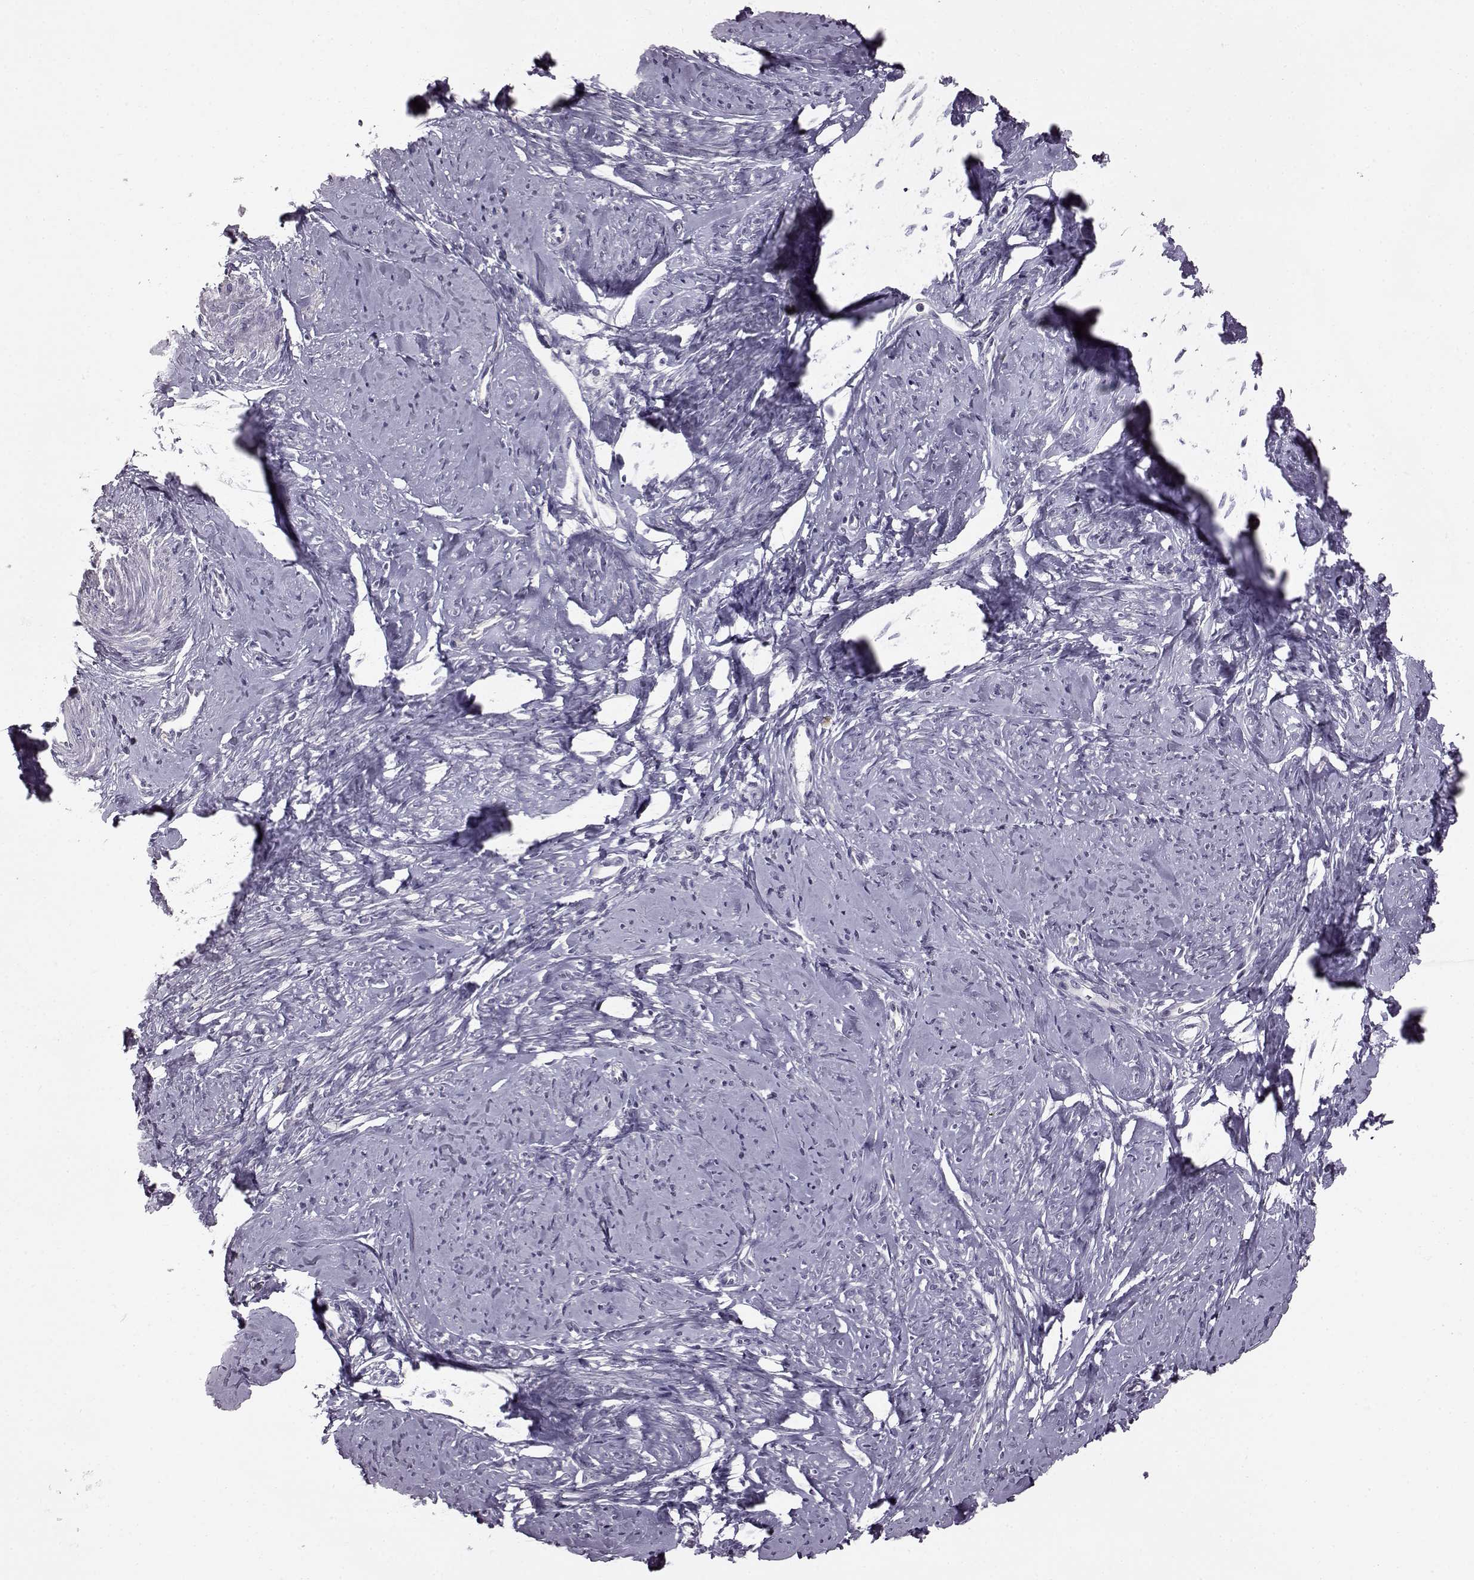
{"staining": {"intensity": "negative", "quantity": "none", "location": "none"}, "tissue": "smooth muscle", "cell_type": "Smooth muscle cells", "image_type": "normal", "snomed": [{"axis": "morphology", "description": "Normal tissue, NOS"}, {"axis": "topography", "description": "Smooth muscle"}], "caption": "DAB immunohistochemical staining of normal smooth muscle exhibits no significant staining in smooth muscle cells.", "gene": "ADGRG2", "patient": {"sex": "female", "age": 48}}